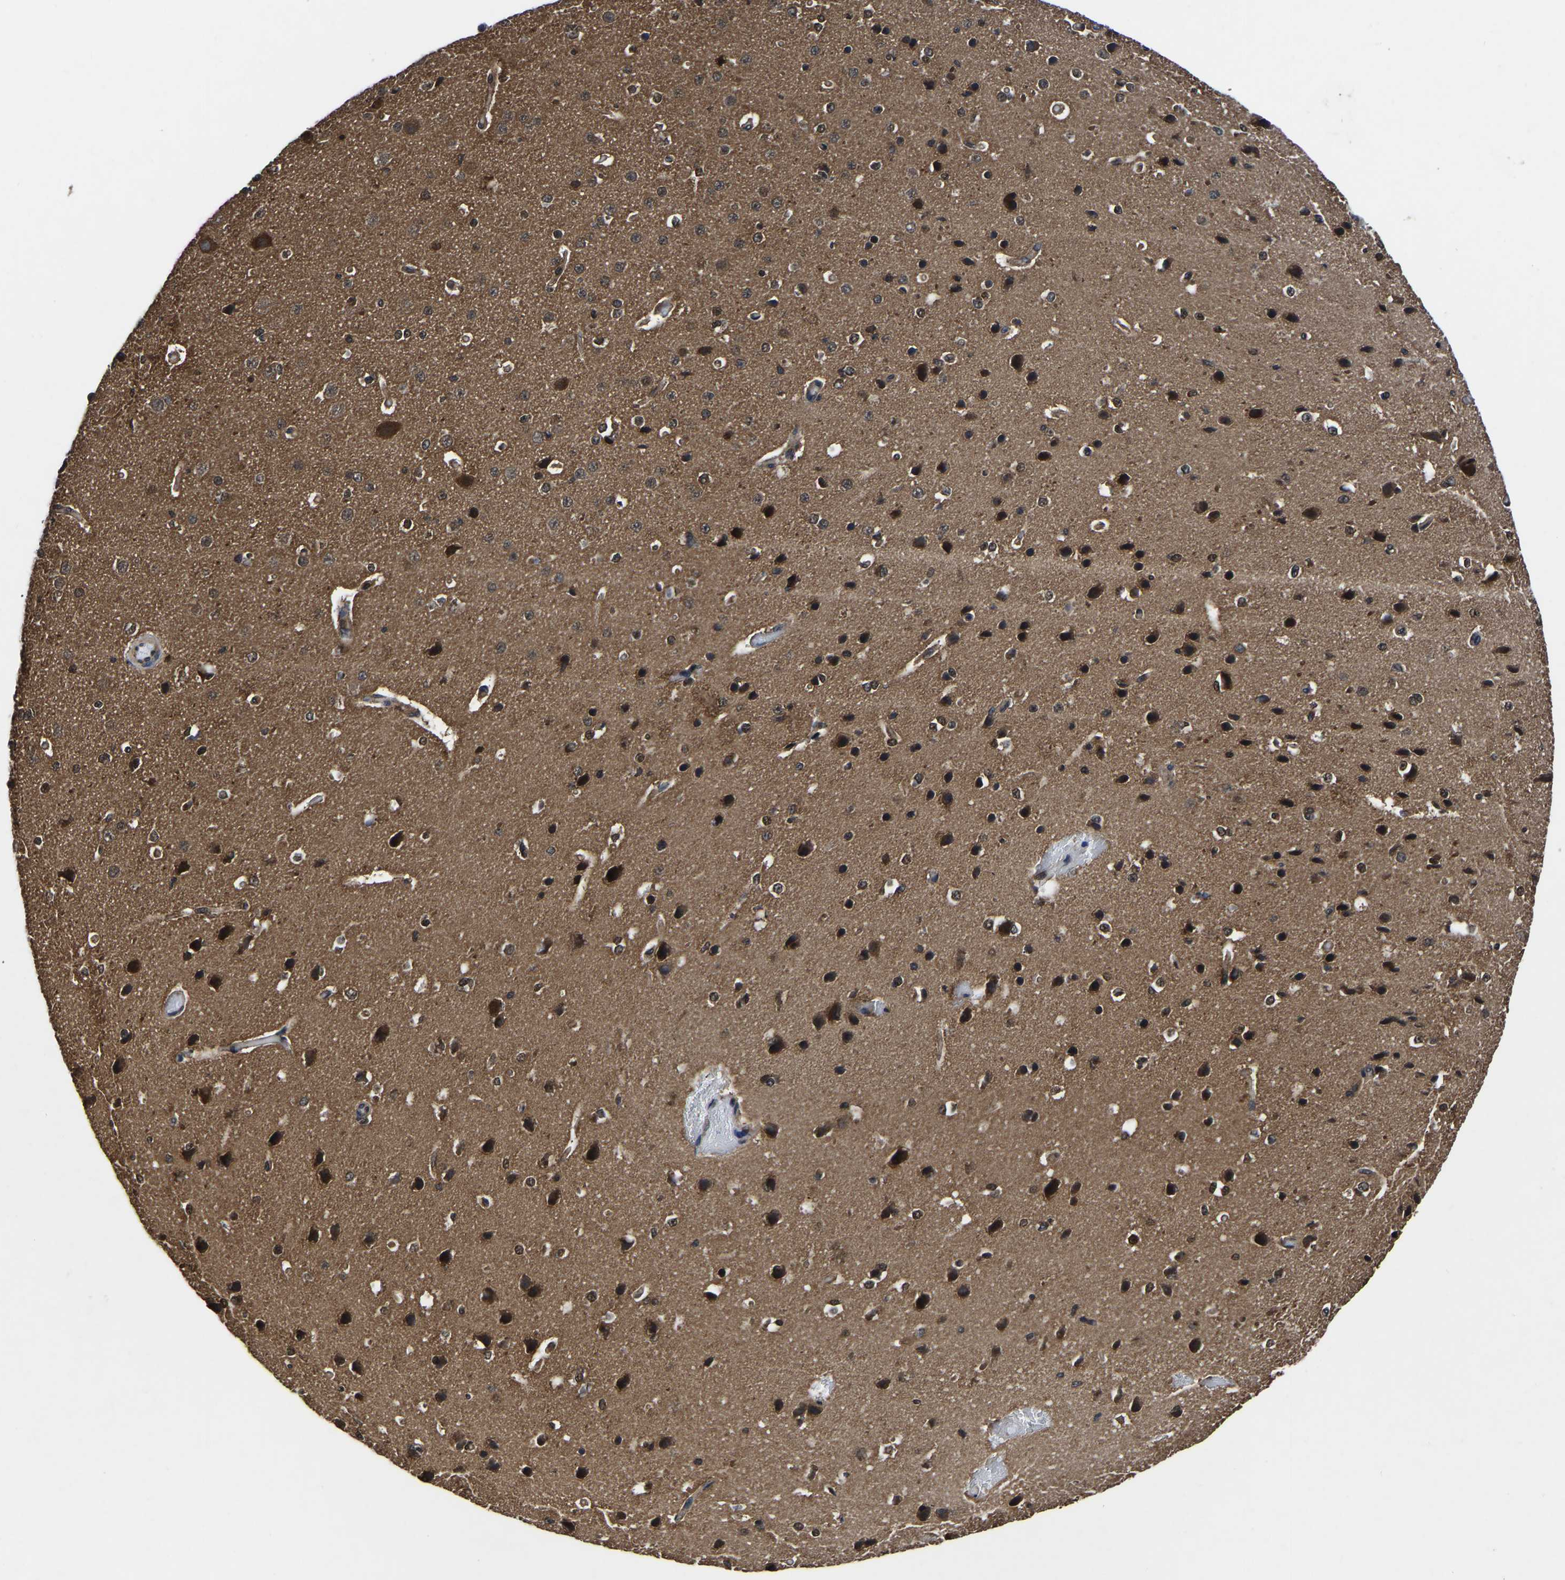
{"staining": {"intensity": "moderate", "quantity": ">75%", "location": "cytoplasmic/membranous"}, "tissue": "cerebral cortex", "cell_type": "Endothelial cells", "image_type": "normal", "snomed": [{"axis": "morphology", "description": "Normal tissue, NOS"}, {"axis": "morphology", "description": "Developmental malformation"}, {"axis": "topography", "description": "Cerebral cortex"}], "caption": "There is medium levels of moderate cytoplasmic/membranous expression in endothelial cells of benign cerebral cortex, as demonstrated by immunohistochemical staining (brown color).", "gene": "FGD5", "patient": {"sex": "female", "age": 30}}